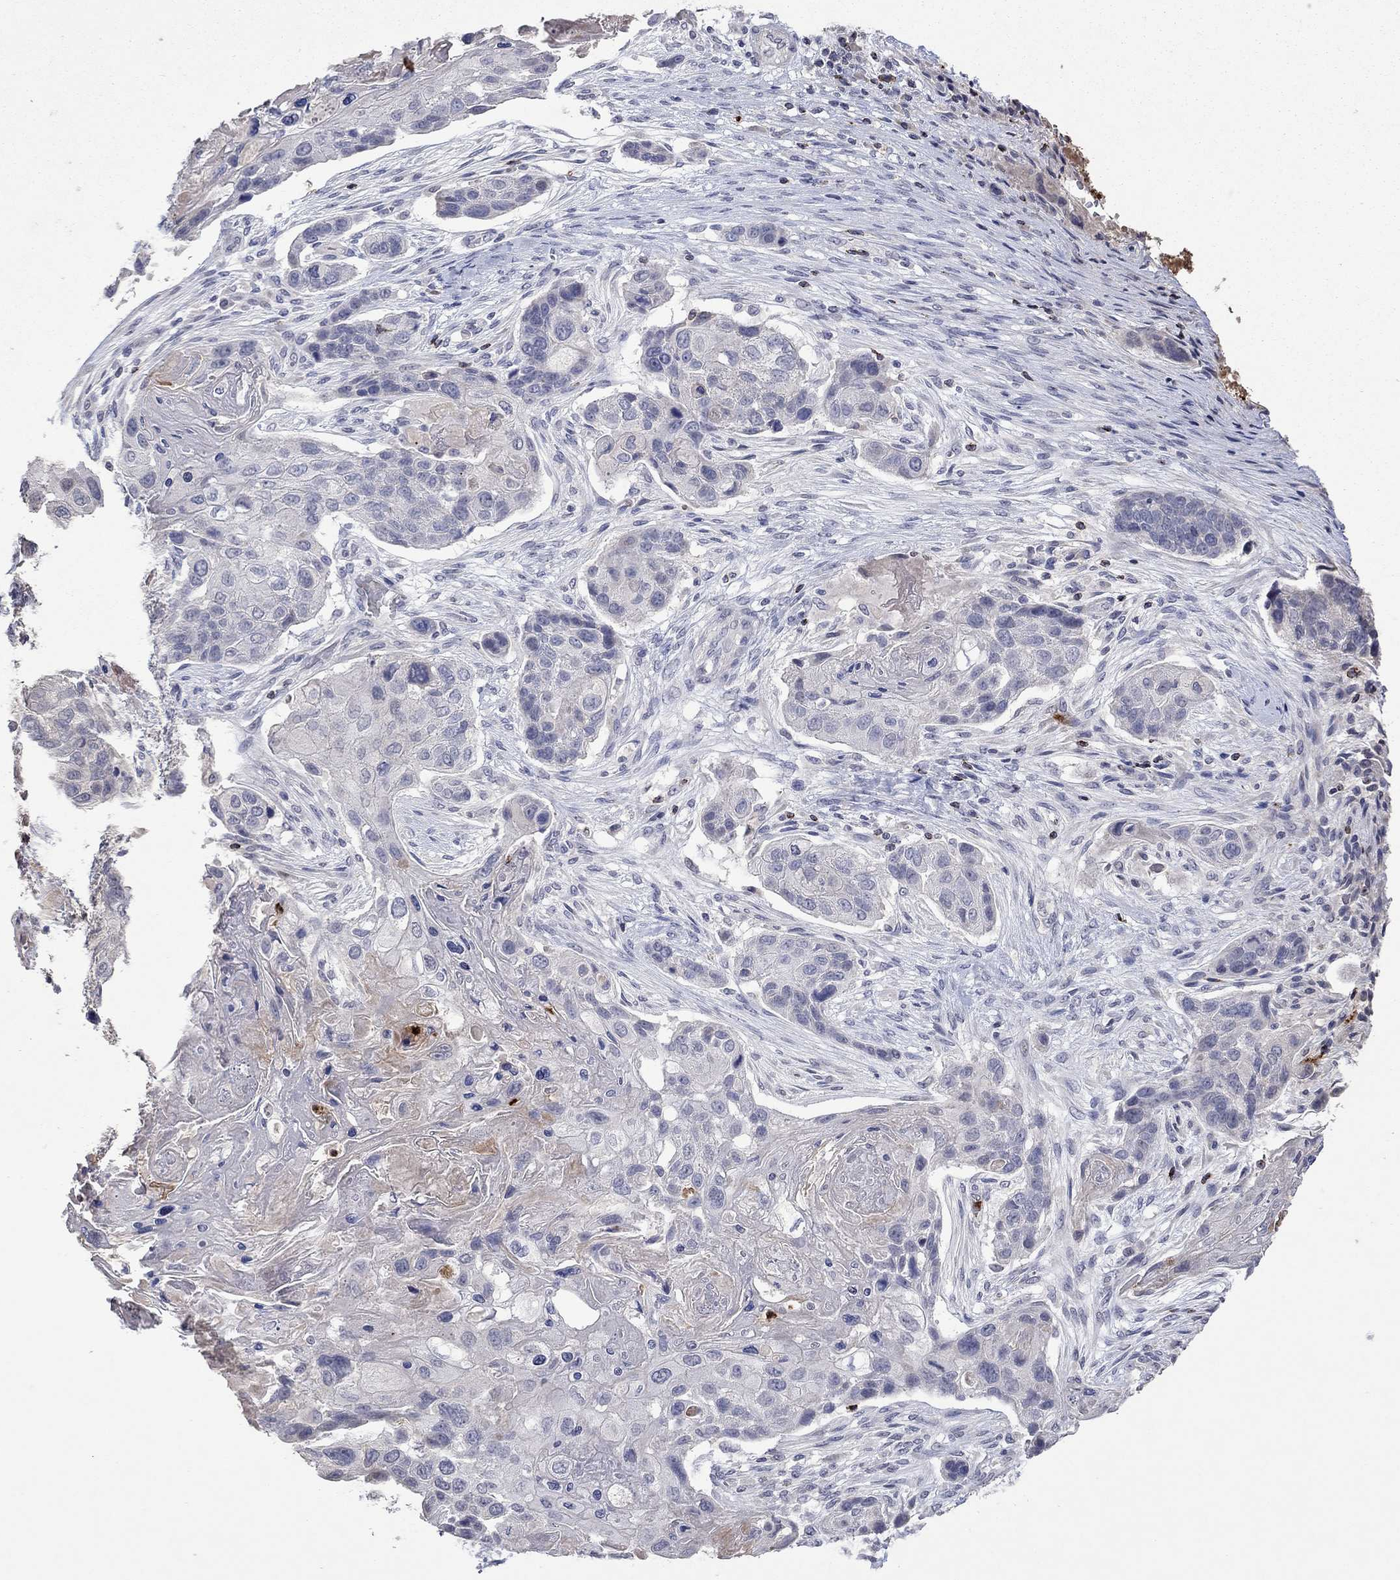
{"staining": {"intensity": "negative", "quantity": "none", "location": "none"}, "tissue": "lung cancer", "cell_type": "Tumor cells", "image_type": "cancer", "snomed": [{"axis": "morphology", "description": "Normal tissue, NOS"}, {"axis": "morphology", "description": "Squamous cell carcinoma, NOS"}, {"axis": "topography", "description": "Bronchus"}, {"axis": "topography", "description": "Lung"}], "caption": "Image shows no significant protein staining in tumor cells of lung squamous cell carcinoma.", "gene": "CCL5", "patient": {"sex": "male", "age": 69}}